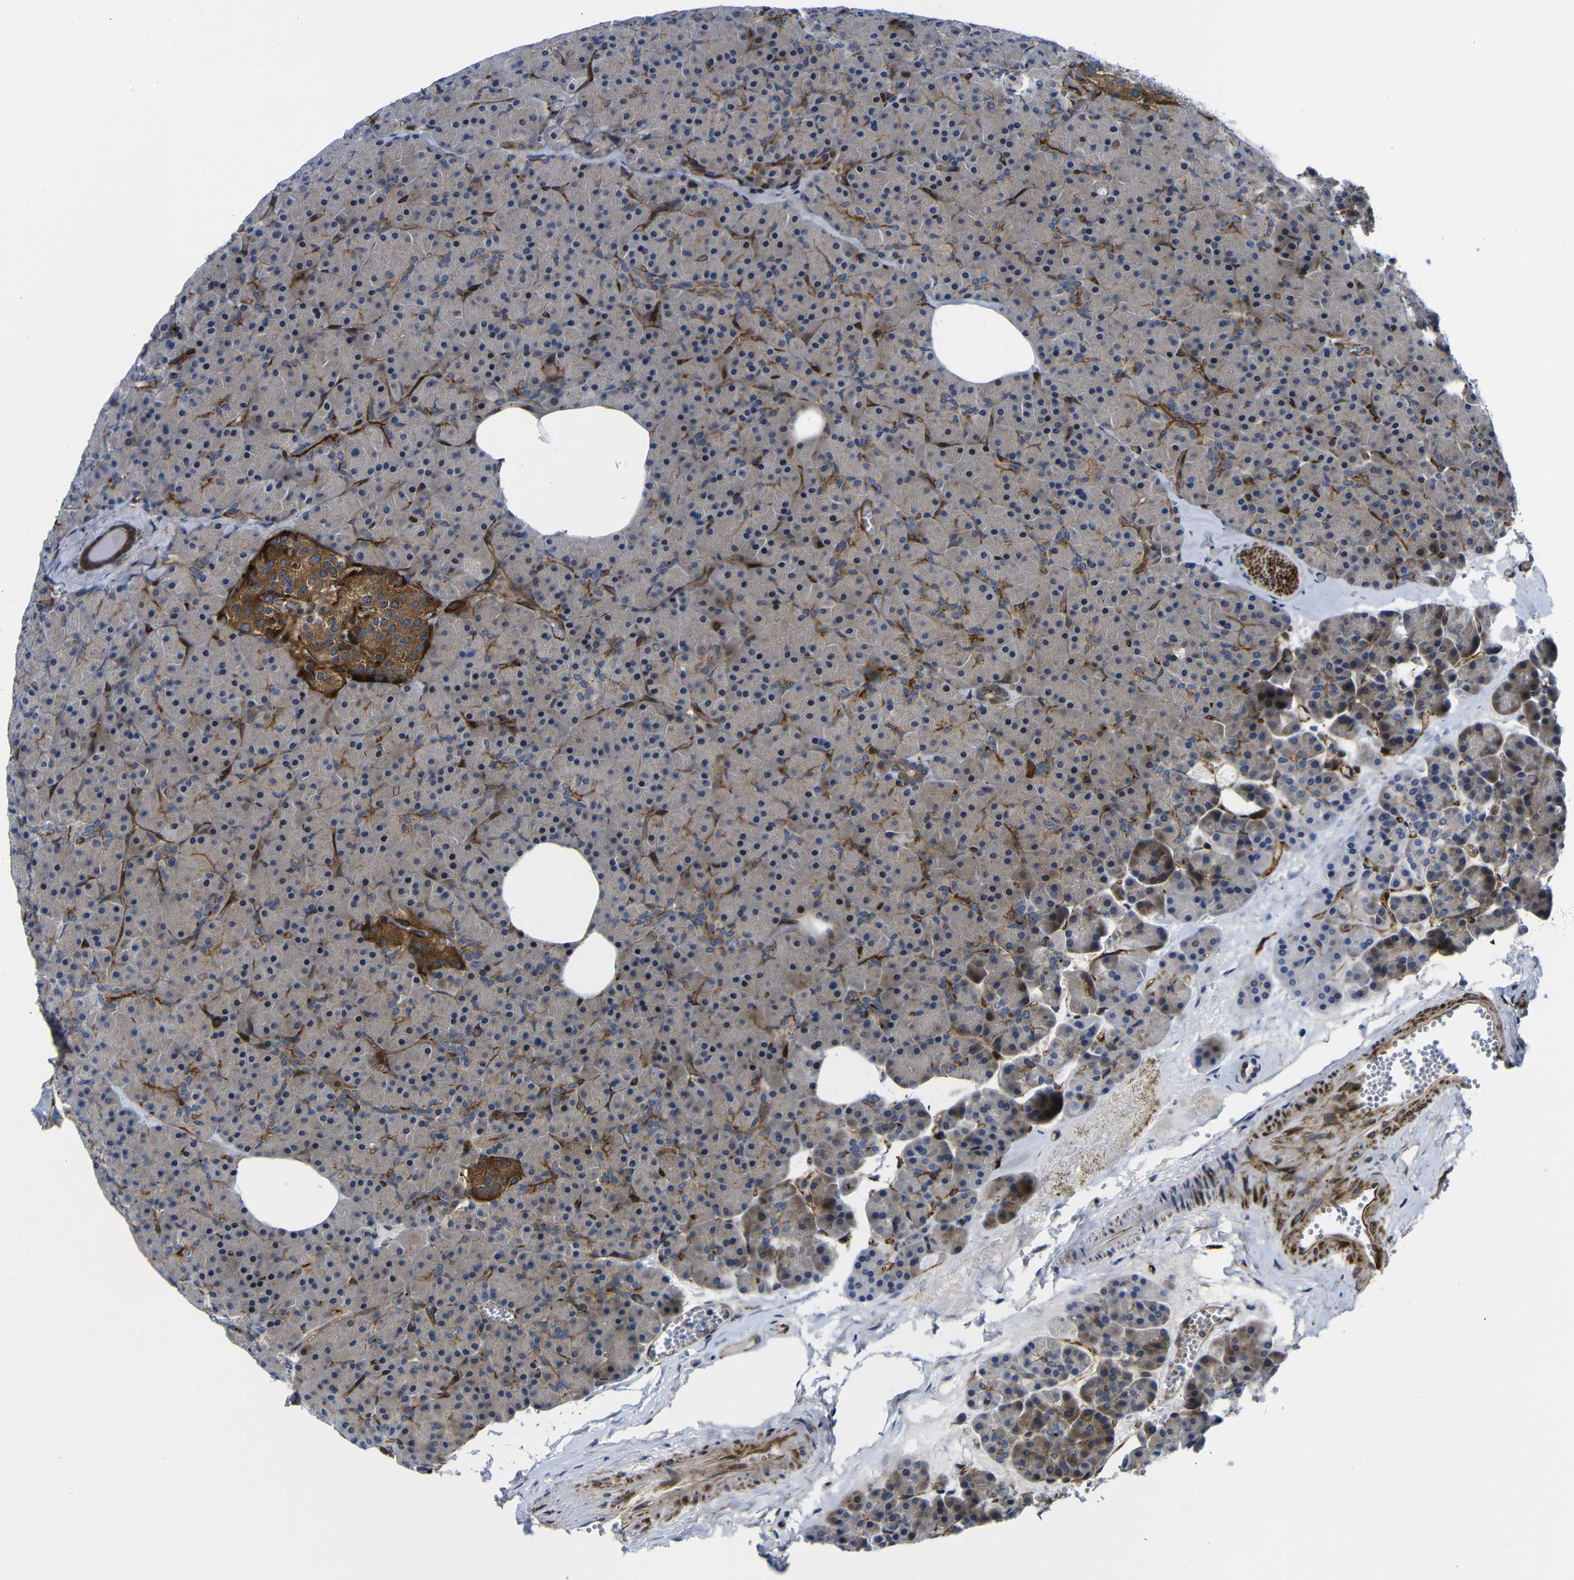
{"staining": {"intensity": "weak", "quantity": ">75%", "location": "cytoplasmic/membranous"}, "tissue": "pancreas", "cell_type": "Exocrine glandular cells", "image_type": "normal", "snomed": [{"axis": "morphology", "description": "Normal tissue, NOS"}, {"axis": "topography", "description": "Pancreas"}], "caption": "Approximately >75% of exocrine glandular cells in normal pancreas reveal weak cytoplasmic/membranous protein staining as visualized by brown immunohistochemical staining.", "gene": "PARP14", "patient": {"sex": "female", "age": 35}}